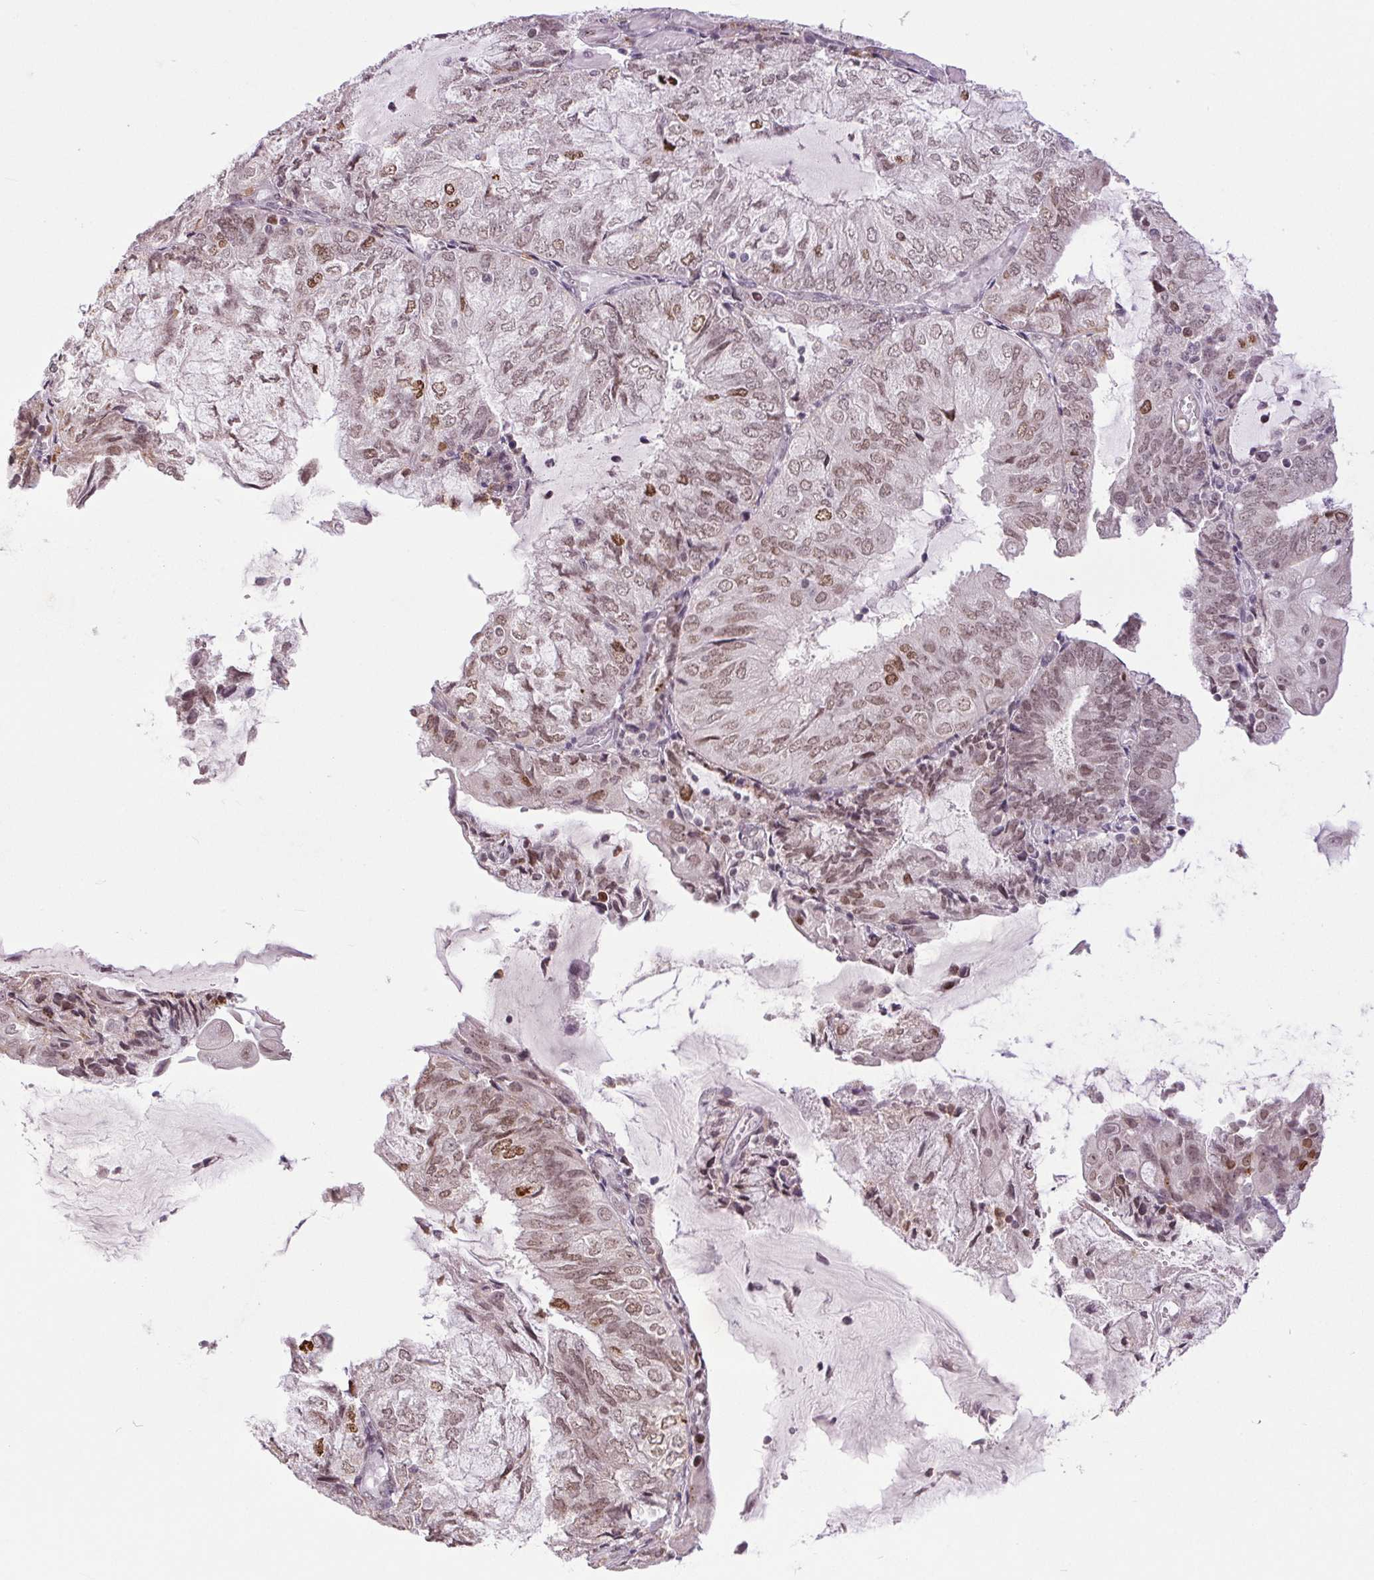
{"staining": {"intensity": "moderate", "quantity": "25%-75%", "location": "nuclear"}, "tissue": "endometrial cancer", "cell_type": "Tumor cells", "image_type": "cancer", "snomed": [{"axis": "morphology", "description": "Adenocarcinoma, NOS"}, {"axis": "topography", "description": "Endometrium"}], "caption": "Immunohistochemical staining of human endometrial adenocarcinoma demonstrates moderate nuclear protein staining in about 25%-75% of tumor cells. (DAB = brown stain, brightfield microscopy at high magnification).", "gene": "SMIM6", "patient": {"sex": "female", "age": 81}}